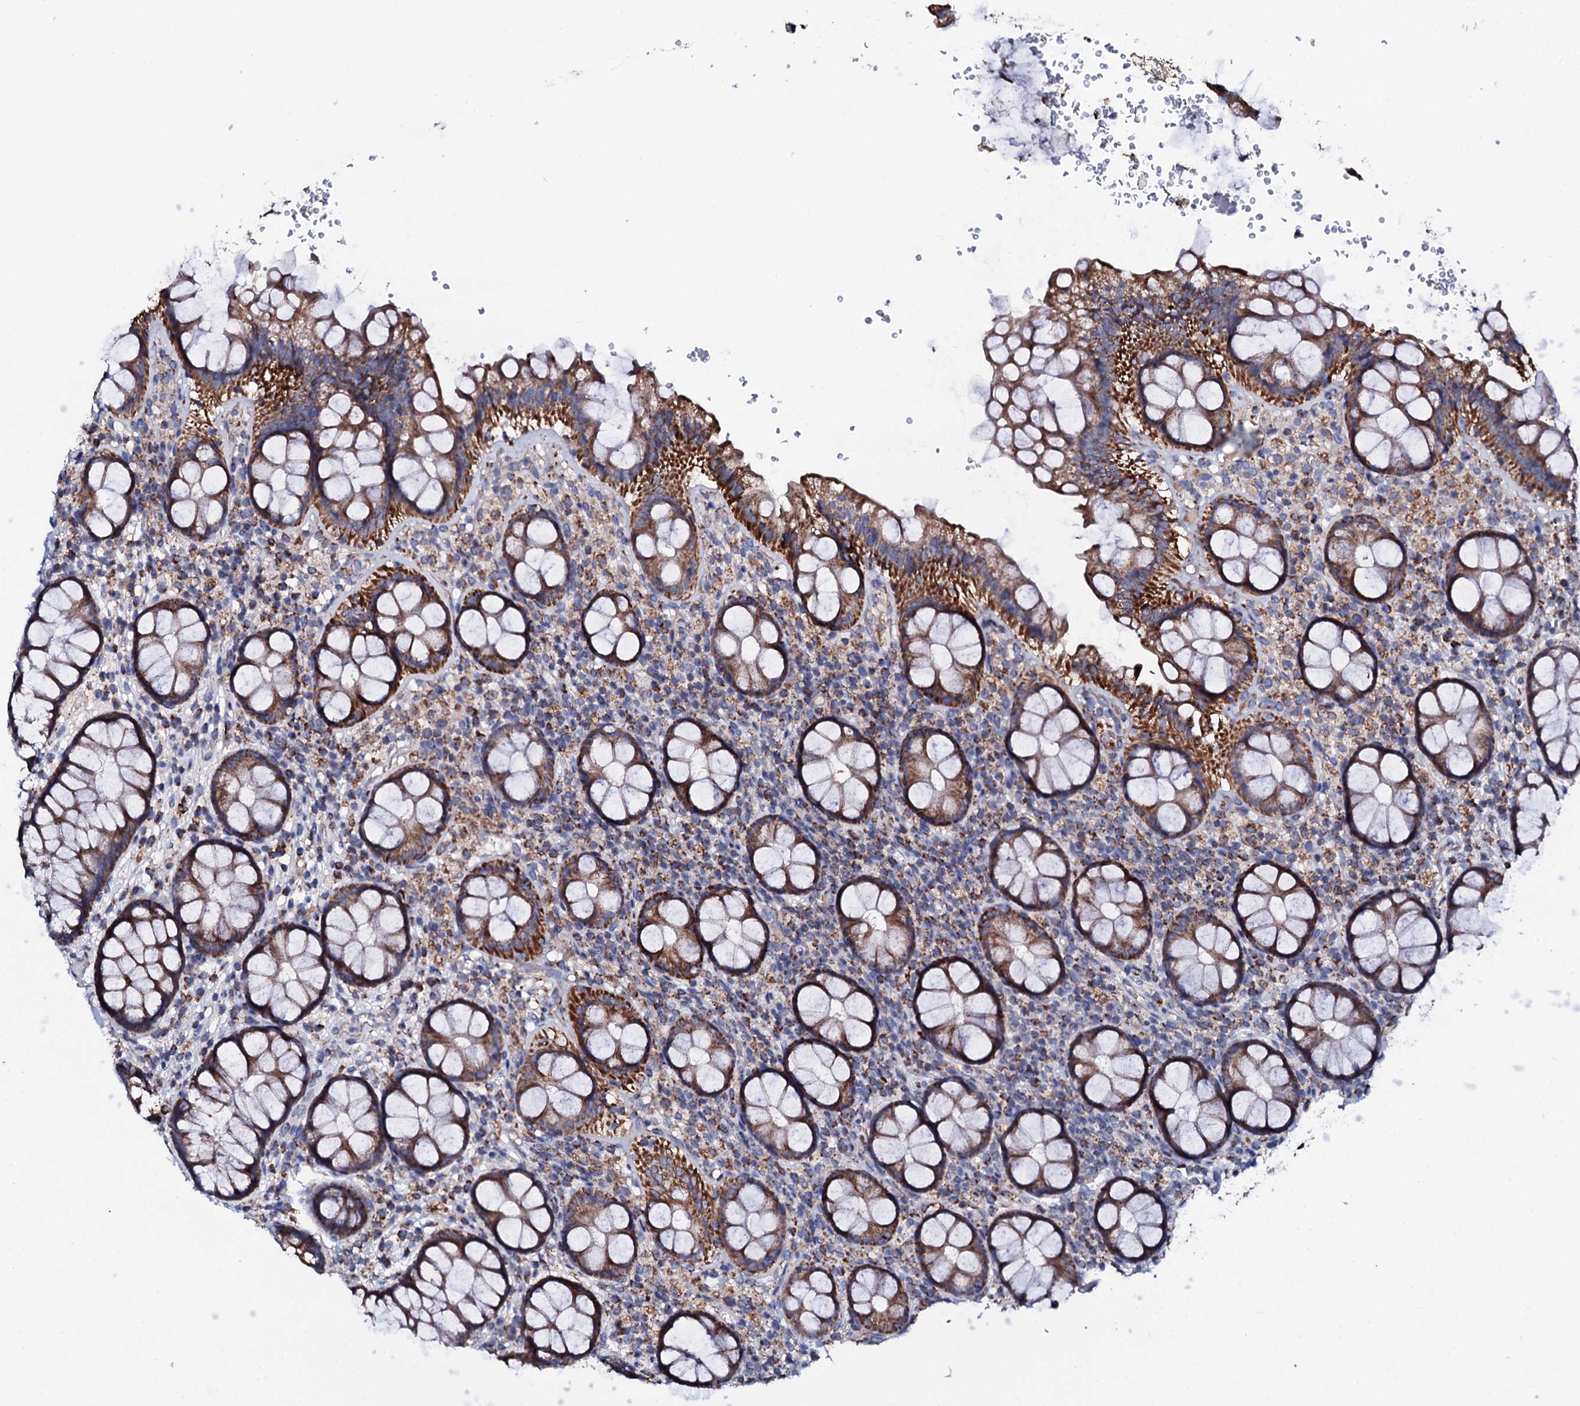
{"staining": {"intensity": "strong", "quantity": "25%-75%", "location": "cytoplasmic/membranous"}, "tissue": "rectum", "cell_type": "Glandular cells", "image_type": "normal", "snomed": [{"axis": "morphology", "description": "Normal tissue, NOS"}, {"axis": "topography", "description": "Rectum"}], "caption": "Rectum stained with a brown dye displays strong cytoplasmic/membranous positive positivity in approximately 25%-75% of glandular cells.", "gene": "TCAF2C", "patient": {"sex": "male", "age": 83}}